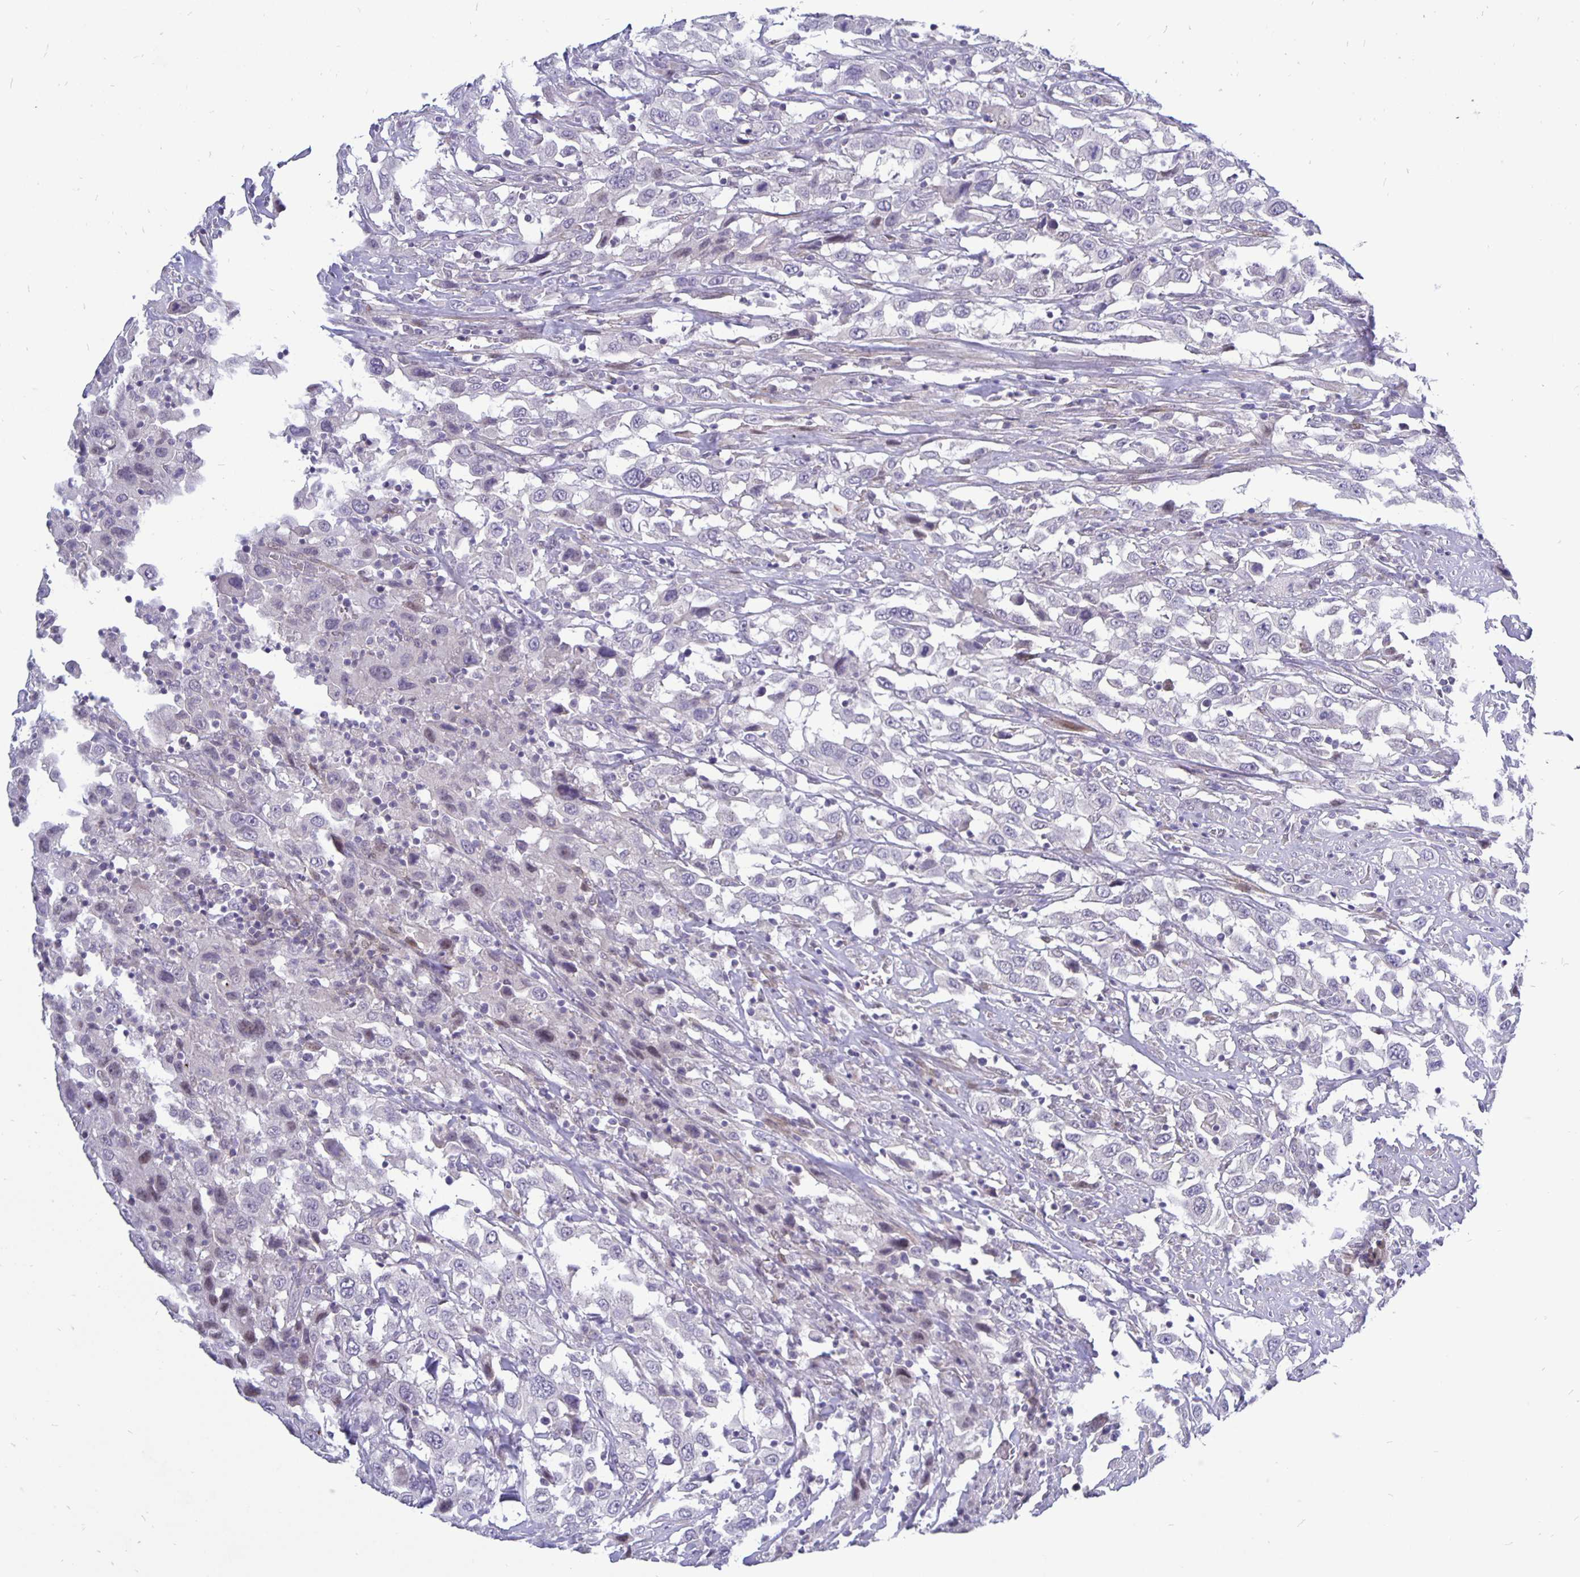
{"staining": {"intensity": "negative", "quantity": "none", "location": "none"}, "tissue": "urothelial cancer", "cell_type": "Tumor cells", "image_type": "cancer", "snomed": [{"axis": "morphology", "description": "Urothelial carcinoma, High grade"}, {"axis": "topography", "description": "Urinary bladder"}], "caption": "This is an immunohistochemistry (IHC) micrograph of urothelial cancer. There is no expression in tumor cells.", "gene": "ERBB2", "patient": {"sex": "male", "age": 61}}